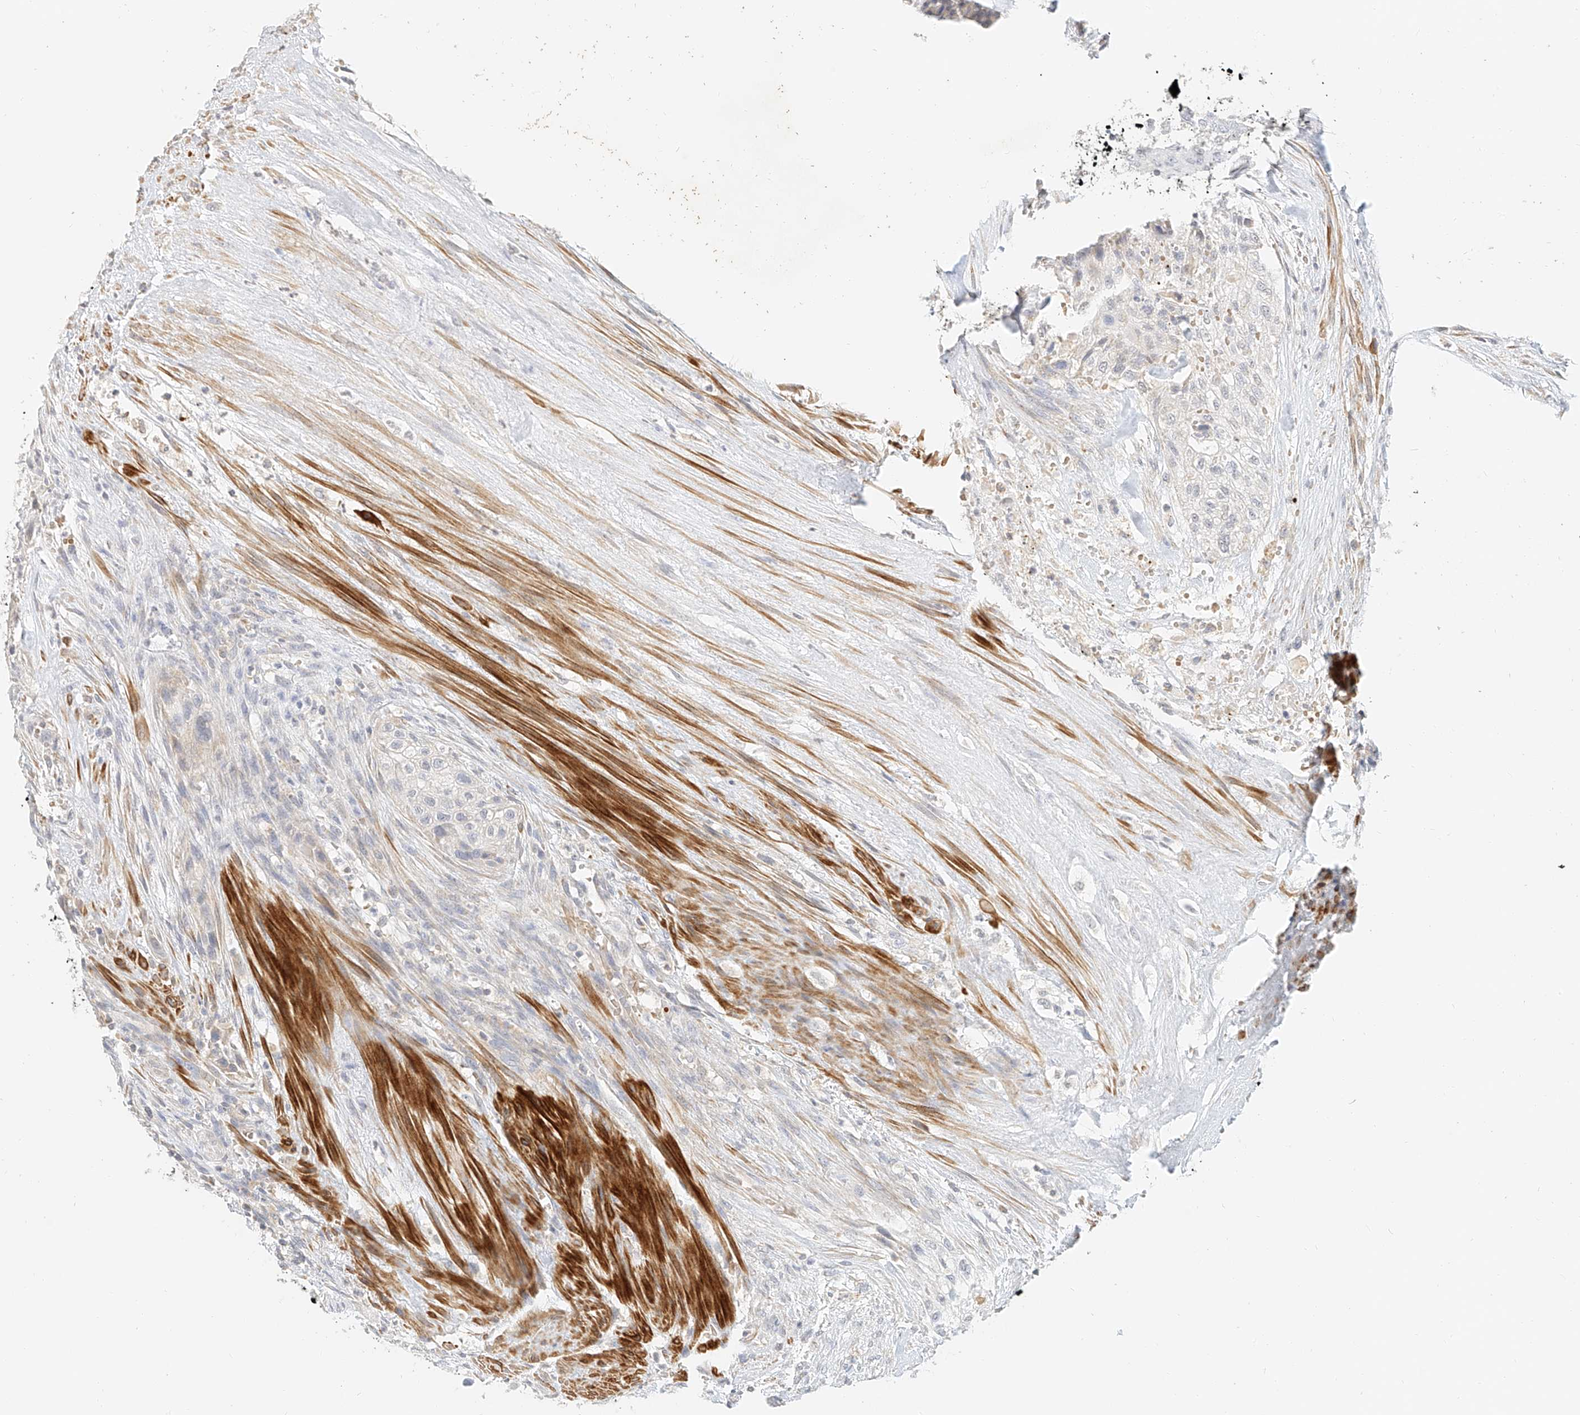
{"staining": {"intensity": "negative", "quantity": "none", "location": "none"}, "tissue": "urothelial cancer", "cell_type": "Tumor cells", "image_type": "cancer", "snomed": [{"axis": "morphology", "description": "Urothelial carcinoma, High grade"}, {"axis": "topography", "description": "Urinary bladder"}], "caption": "Immunohistochemistry (IHC) of urothelial cancer demonstrates no positivity in tumor cells. (Brightfield microscopy of DAB (3,3'-diaminobenzidine) IHC at high magnification).", "gene": "CXorf58", "patient": {"sex": "male", "age": 35}}